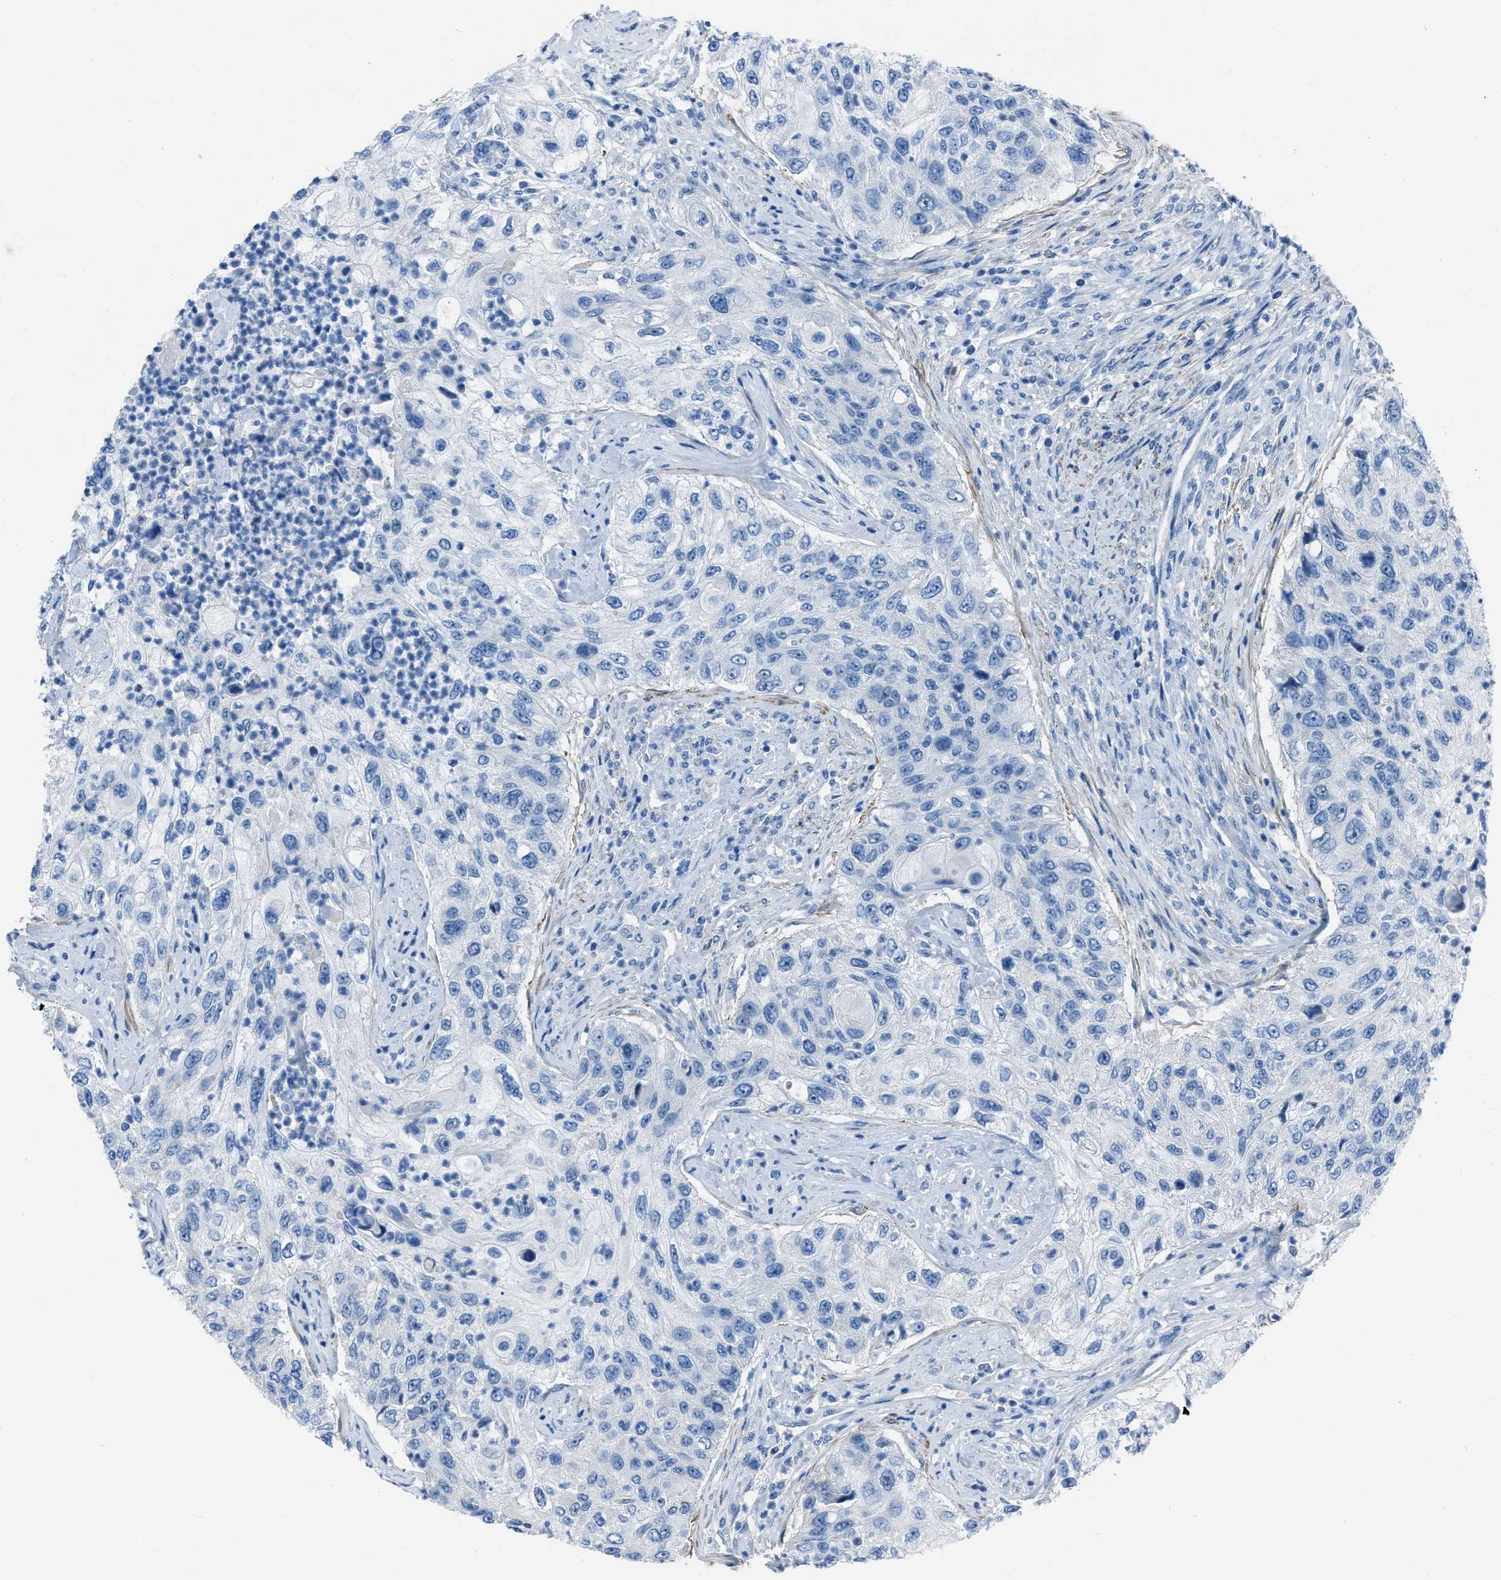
{"staining": {"intensity": "negative", "quantity": "none", "location": "none"}, "tissue": "urothelial cancer", "cell_type": "Tumor cells", "image_type": "cancer", "snomed": [{"axis": "morphology", "description": "Urothelial carcinoma, High grade"}, {"axis": "topography", "description": "Urinary bladder"}], "caption": "Photomicrograph shows no significant protein expression in tumor cells of urothelial cancer.", "gene": "SPATC1L", "patient": {"sex": "female", "age": 60}}